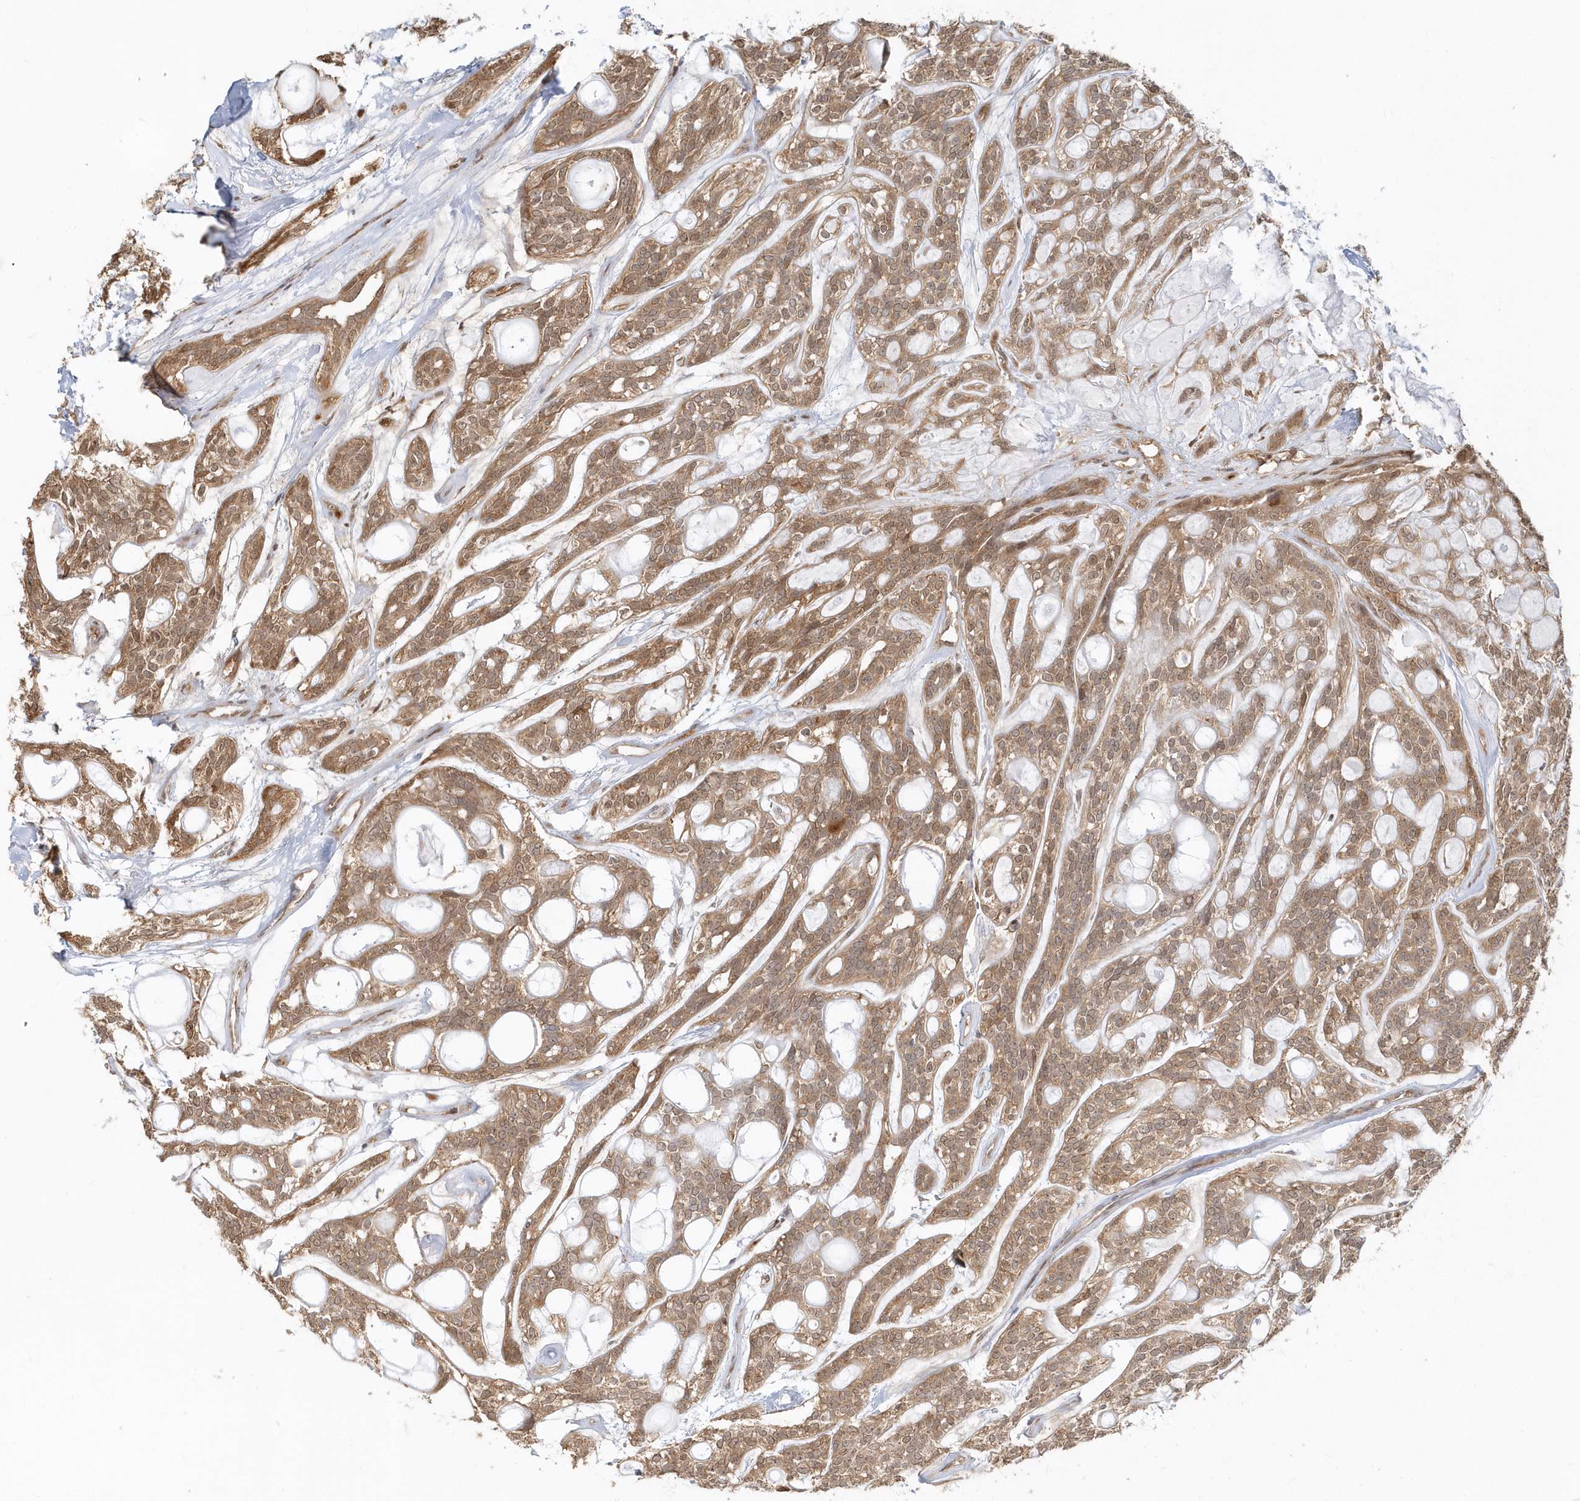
{"staining": {"intensity": "moderate", "quantity": ">75%", "location": "cytoplasmic/membranous,nuclear"}, "tissue": "head and neck cancer", "cell_type": "Tumor cells", "image_type": "cancer", "snomed": [{"axis": "morphology", "description": "Adenocarcinoma, NOS"}, {"axis": "topography", "description": "Head-Neck"}], "caption": "Human head and neck cancer stained with a protein marker reveals moderate staining in tumor cells.", "gene": "PSMD6", "patient": {"sex": "male", "age": 66}}